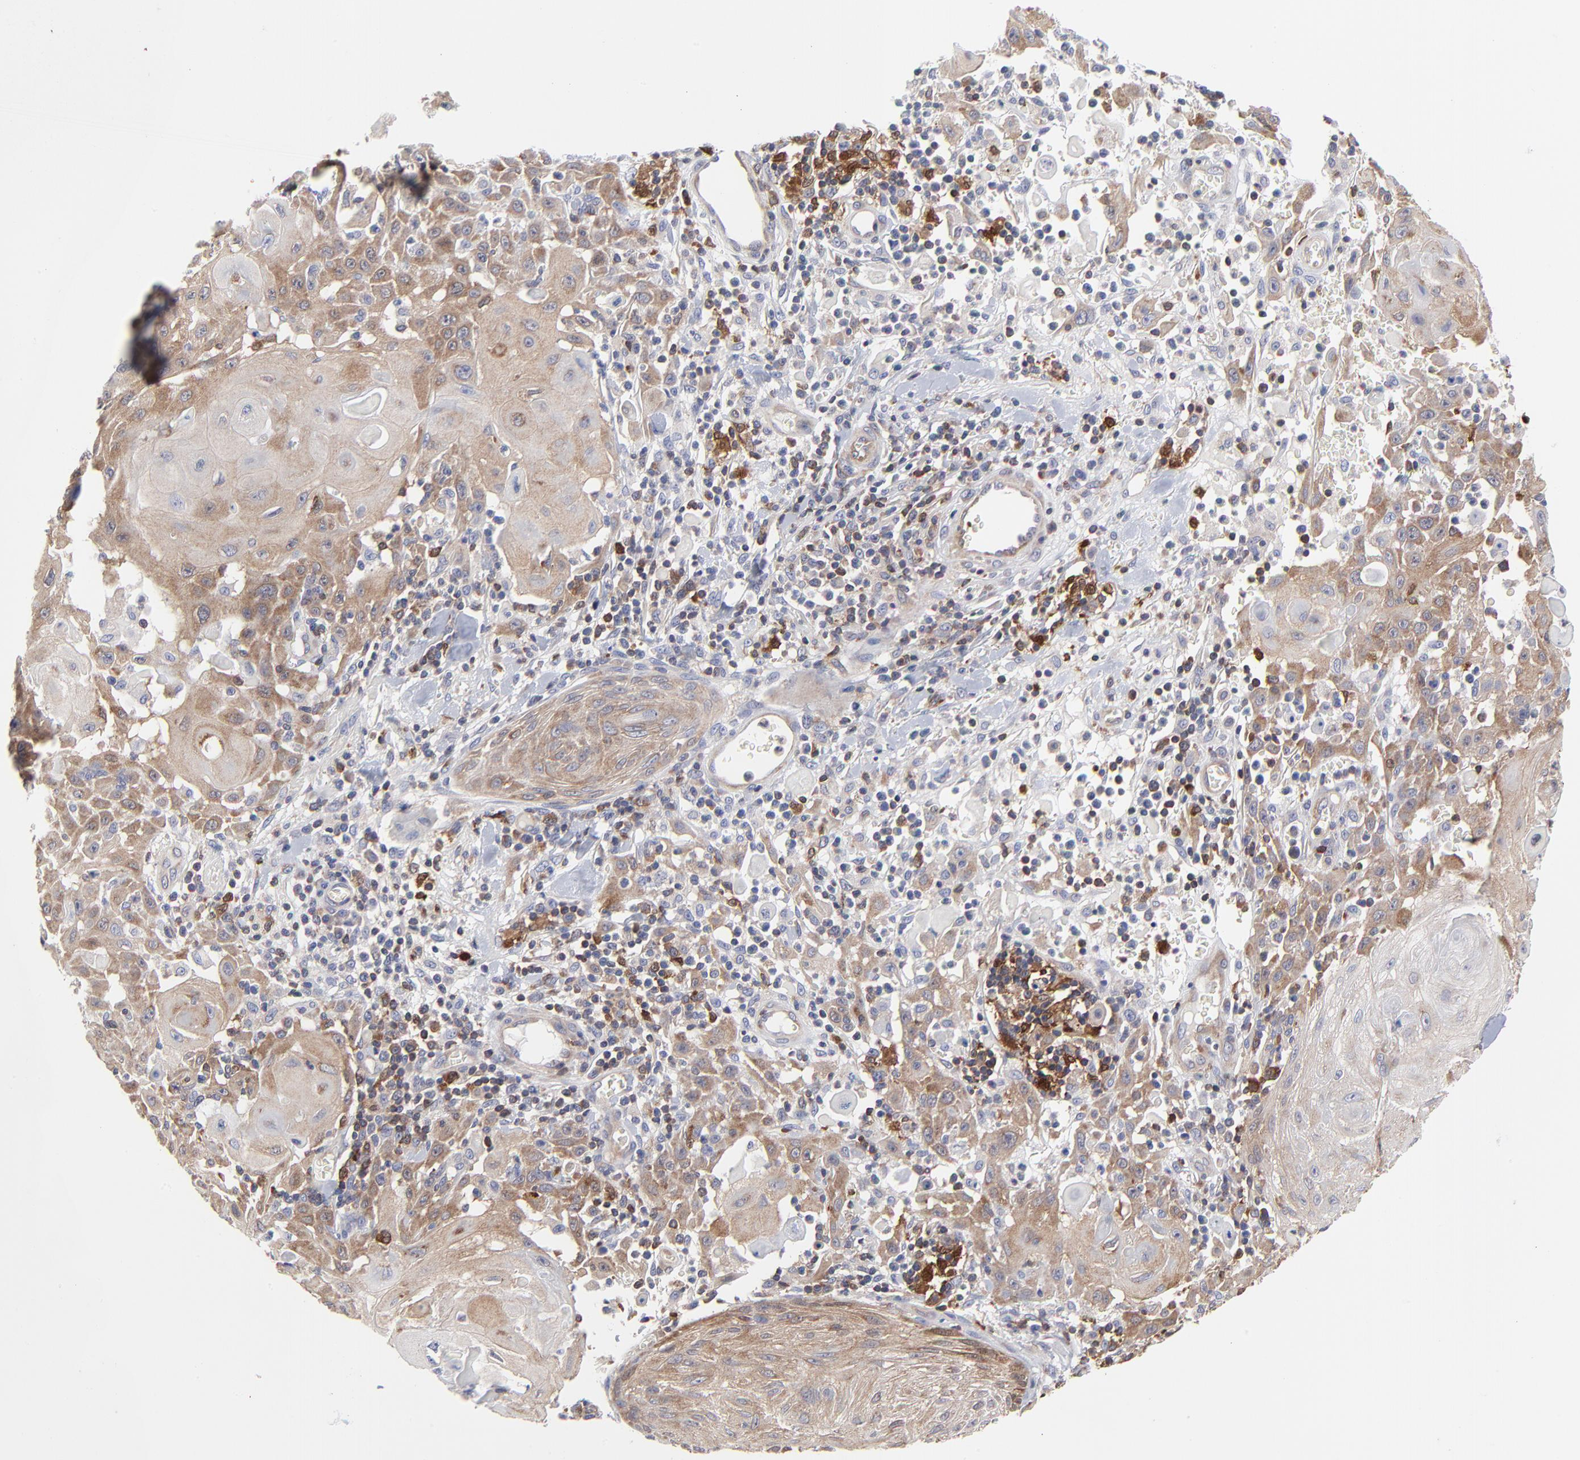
{"staining": {"intensity": "weak", "quantity": ">75%", "location": "cytoplasmic/membranous"}, "tissue": "skin cancer", "cell_type": "Tumor cells", "image_type": "cancer", "snomed": [{"axis": "morphology", "description": "Squamous cell carcinoma, NOS"}, {"axis": "topography", "description": "Skin"}], "caption": "Tumor cells reveal low levels of weak cytoplasmic/membranous staining in approximately >75% of cells in skin squamous cell carcinoma.", "gene": "NFKBIA", "patient": {"sex": "male", "age": 24}}